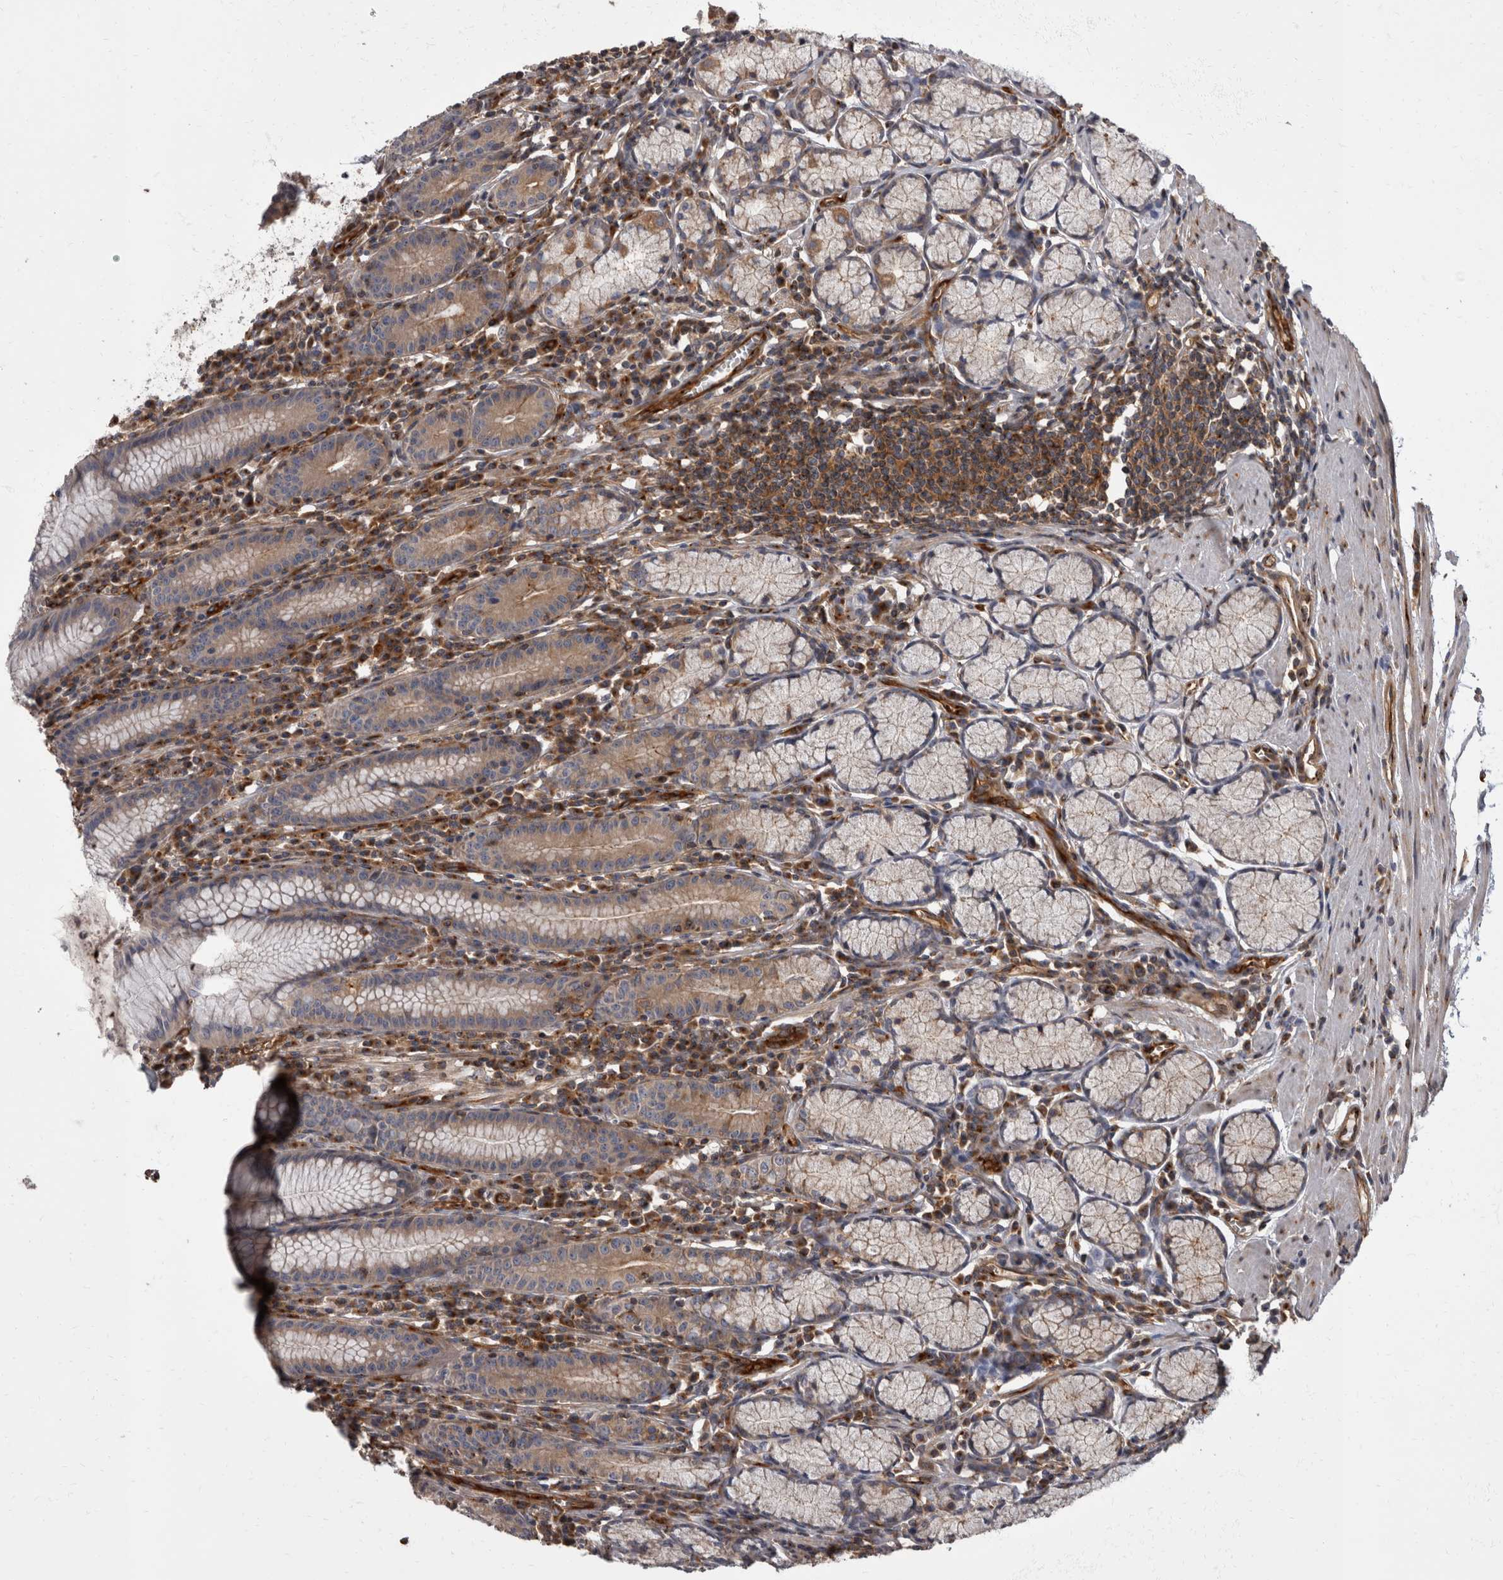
{"staining": {"intensity": "weak", "quantity": "25%-75%", "location": "cytoplasmic/membranous"}, "tissue": "stomach", "cell_type": "Glandular cells", "image_type": "normal", "snomed": [{"axis": "morphology", "description": "Normal tissue, NOS"}, {"axis": "topography", "description": "Stomach"}], "caption": "Immunohistochemical staining of normal human stomach exhibits weak cytoplasmic/membranous protein positivity in approximately 25%-75% of glandular cells. (DAB (3,3'-diaminobenzidine) IHC, brown staining for protein, blue staining for nuclei).", "gene": "HOOK3", "patient": {"sex": "male", "age": 55}}